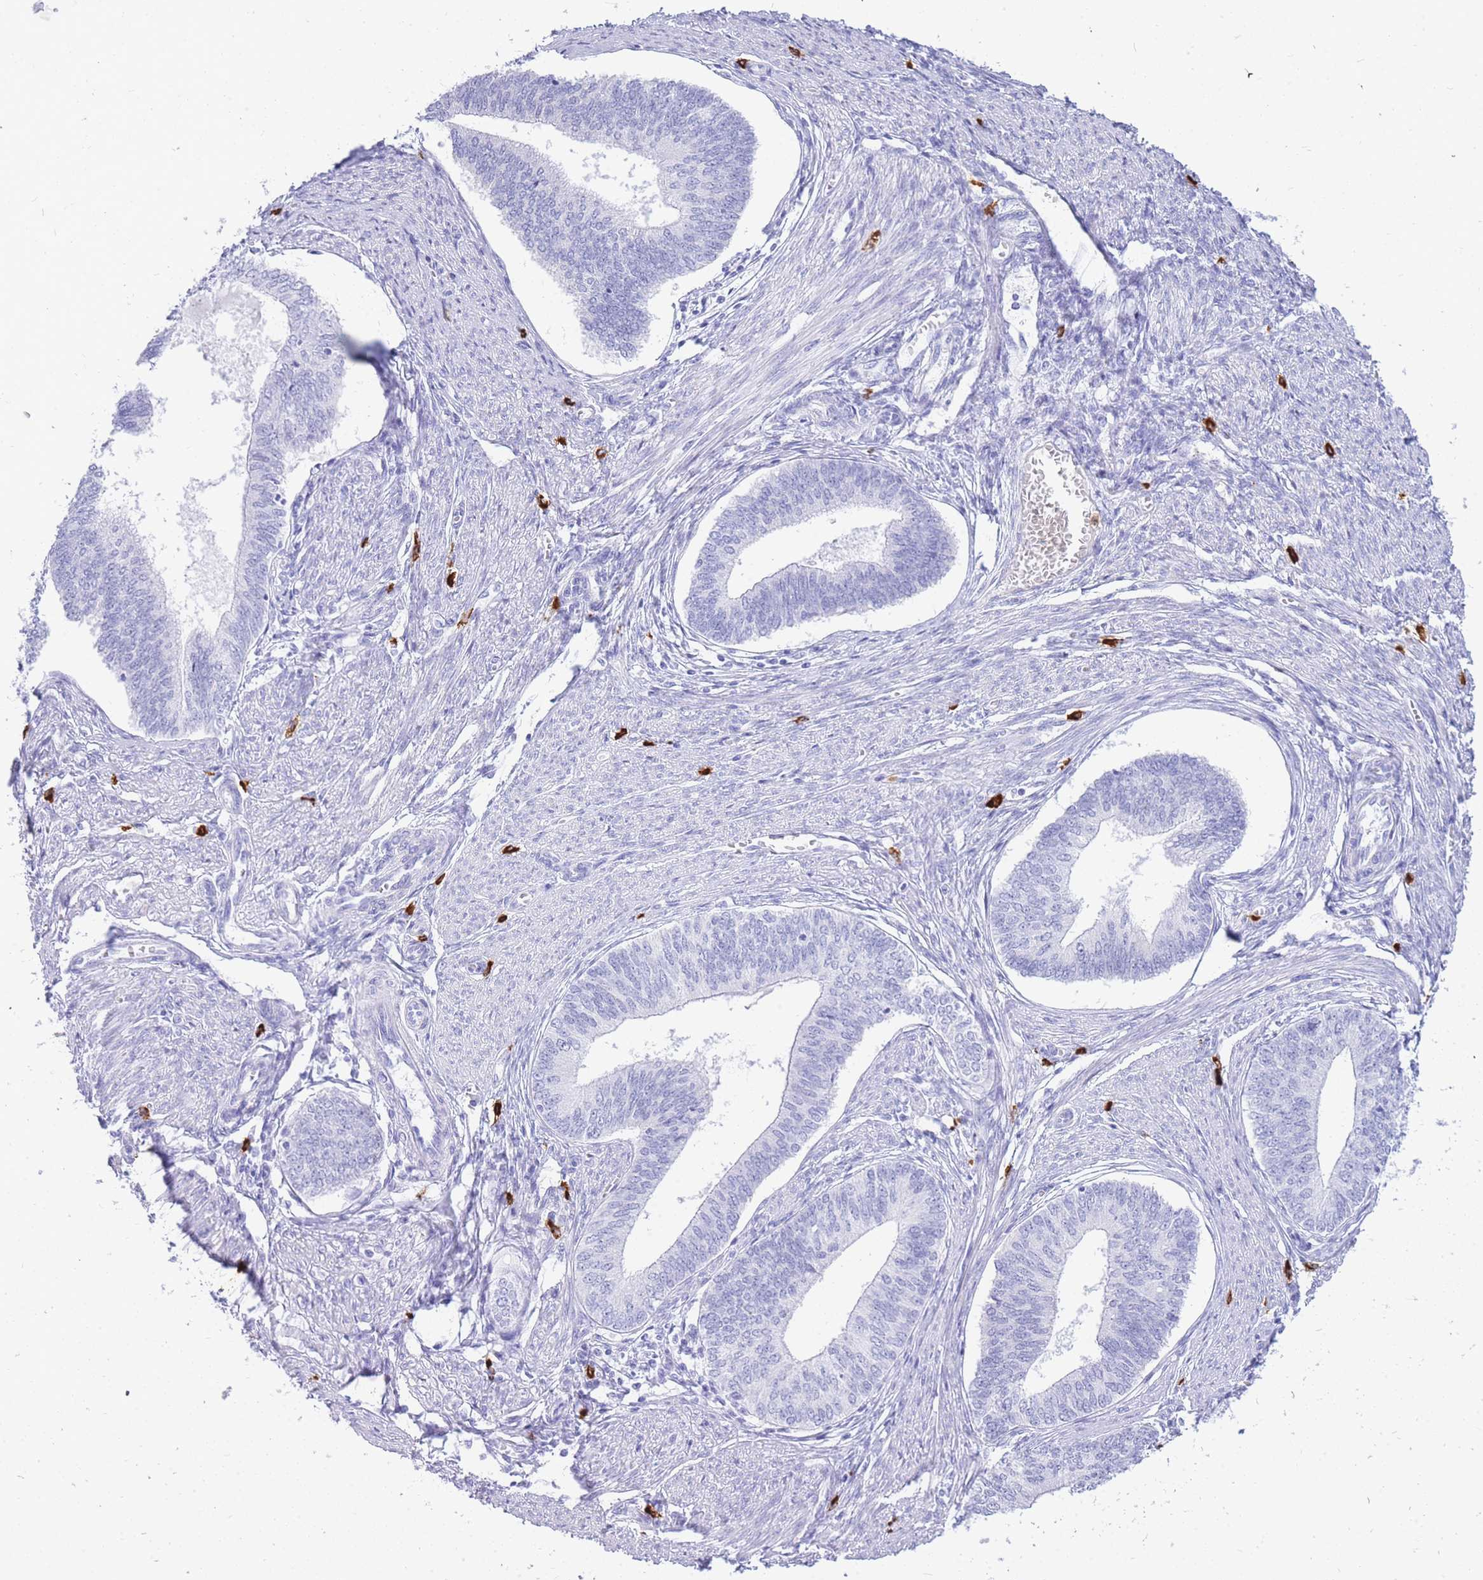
{"staining": {"intensity": "negative", "quantity": "none", "location": "none"}, "tissue": "endometrial cancer", "cell_type": "Tumor cells", "image_type": "cancer", "snomed": [{"axis": "morphology", "description": "Adenocarcinoma, NOS"}, {"axis": "topography", "description": "Endometrium"}], "caption": "This is a histopathology image of IHC staining of endometrial cancer, which shows no positivity in tumor cells. (DAB (3,3'-diaminobenzidine) IHC with hematoxylin counter stain).", "gene": "HERC1", "patient": {"sex": "female", "age": 68}}